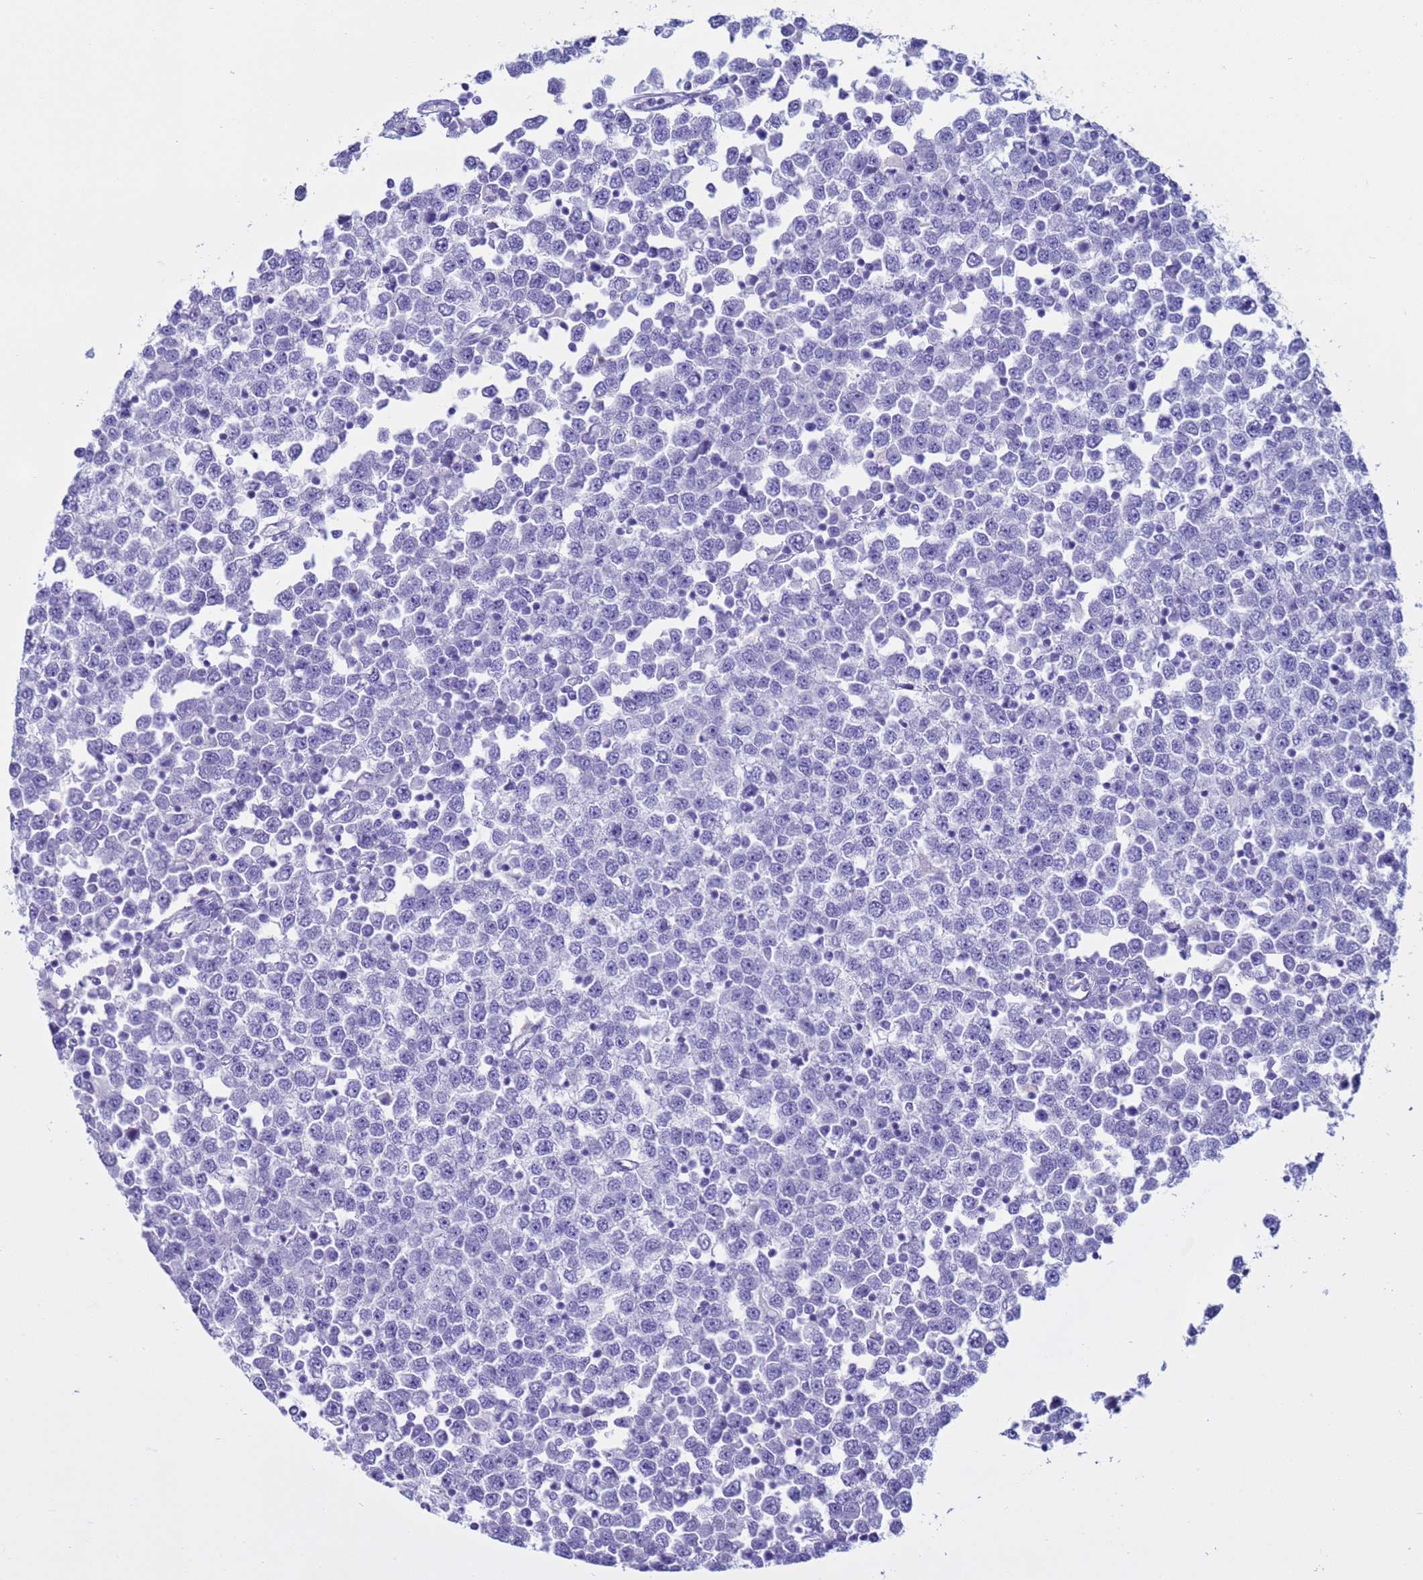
{"staining": {"intensity": "negative", "quantity": "none", "location": "none"}, "tissue": "testis cancer", "cell_type": "Tumor cells", "image_type": "cancer", "snomed": [{"axis": "morphology", "description": "Seminoma, NOS"}, {"axis": "topography", "description": "Testis"}], "caption": "Immunohistochemistry (IHC) micrograph of testis seminoma stained for a protein (brown), which exhibits no staining in tumor cells. (Brightfield microscopy of DAB immunohistochemistry (IHC) at high magnification).", "gene": "CST4", "patient": {"sex": "male", "age": 65}}